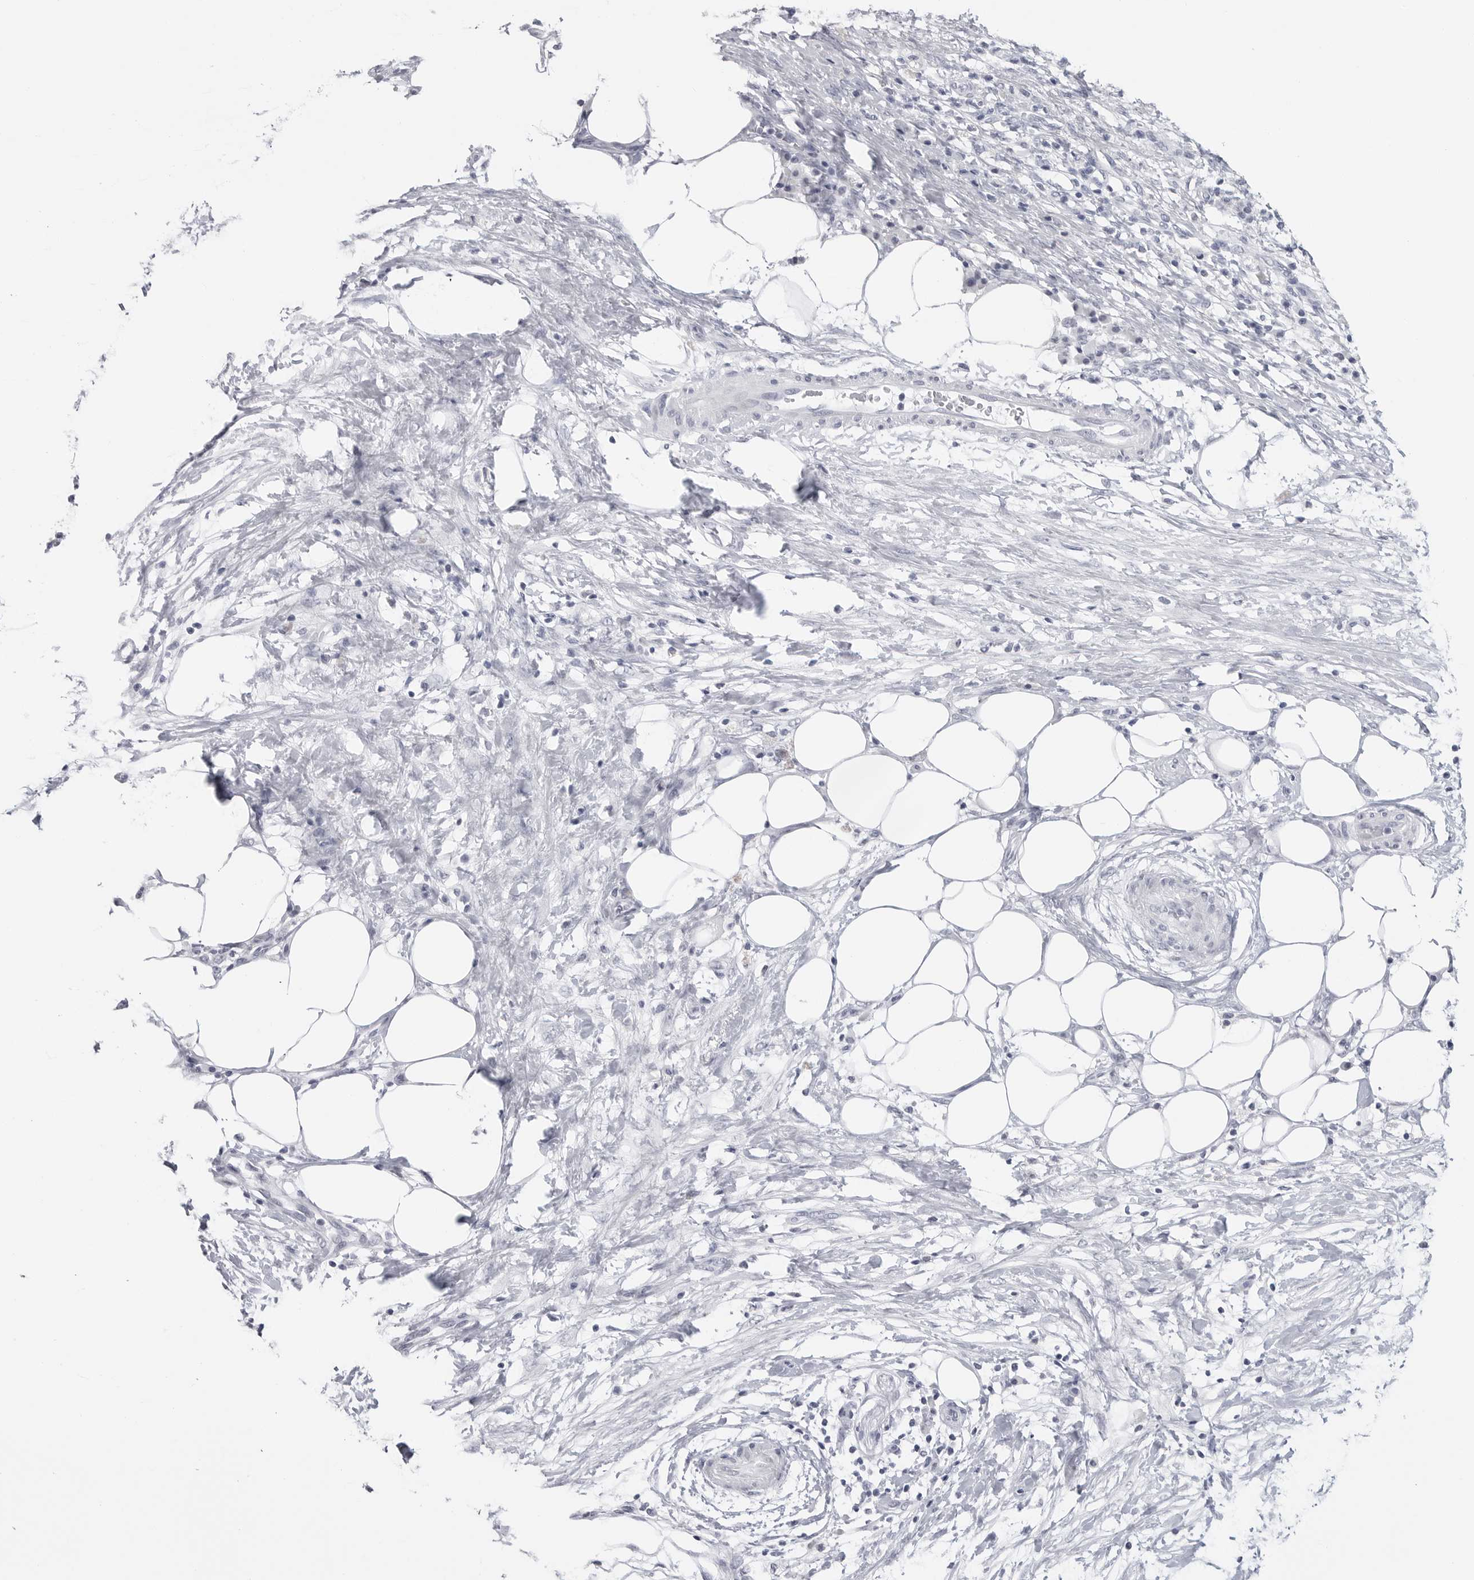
{"staining": {"intensity": "negative", "quantity": "none", "location": "none"}, "tissue": "pancreatic cancer", "cell_type": "Tumor cells", "image_type": "cancer", "snomed": [{"axis": "morphology", "description": "Adenocarcinoma, NOS"}, {"axis": "topography", "description": "Pancreas"}], "caption": "An IHC image of pancreatic cancer (adenocarcinoma) is shown. There is no staining in tumor cells of pancreatic cancer (adenocarcinoma).", "gene": "PGA3", "patient": {"sex": "female", "age": 78}}